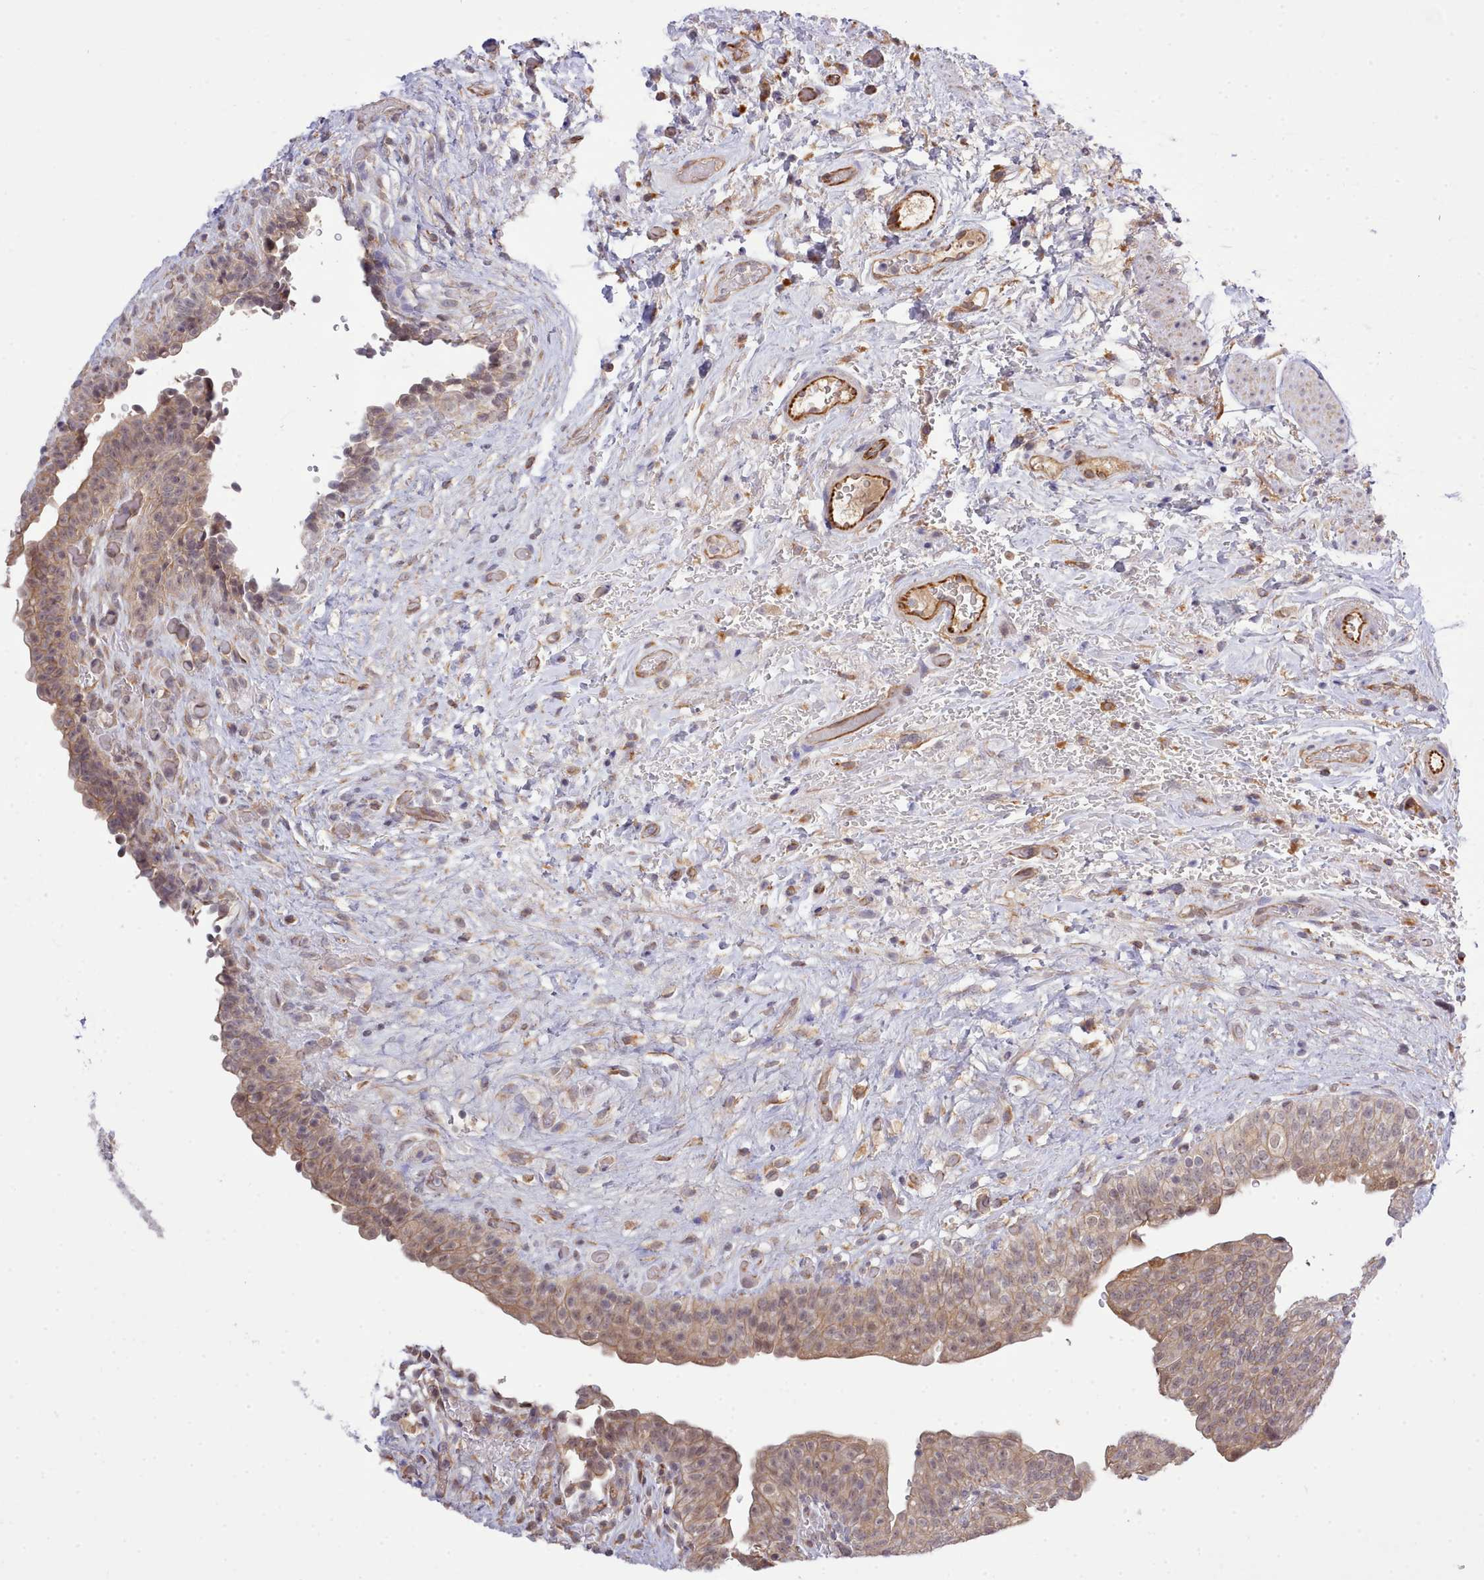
{"staining": {"intensity": "weak", "quantity": ">75%", "location": "cytoplasmic/membranous,nuclear"}, "tissue": "urinary bladder", "cell_type": "Urothelial cells", "image_type": "normal", "snomed": [{"axis": "morphology", "description": "Normal tissue, NOS"}, {"axis": "topography", "description": "Urinary bladder"}], "caption": "Immunohistochemistry (IHC) of benign human urinary bladder shows low levels of weak cytoplasmic/membranous,nuclear positivity in approximately >75% of urothelial cells.", "gene": "ZC3H13", "patient": {"sex": "male", "age": 69}}